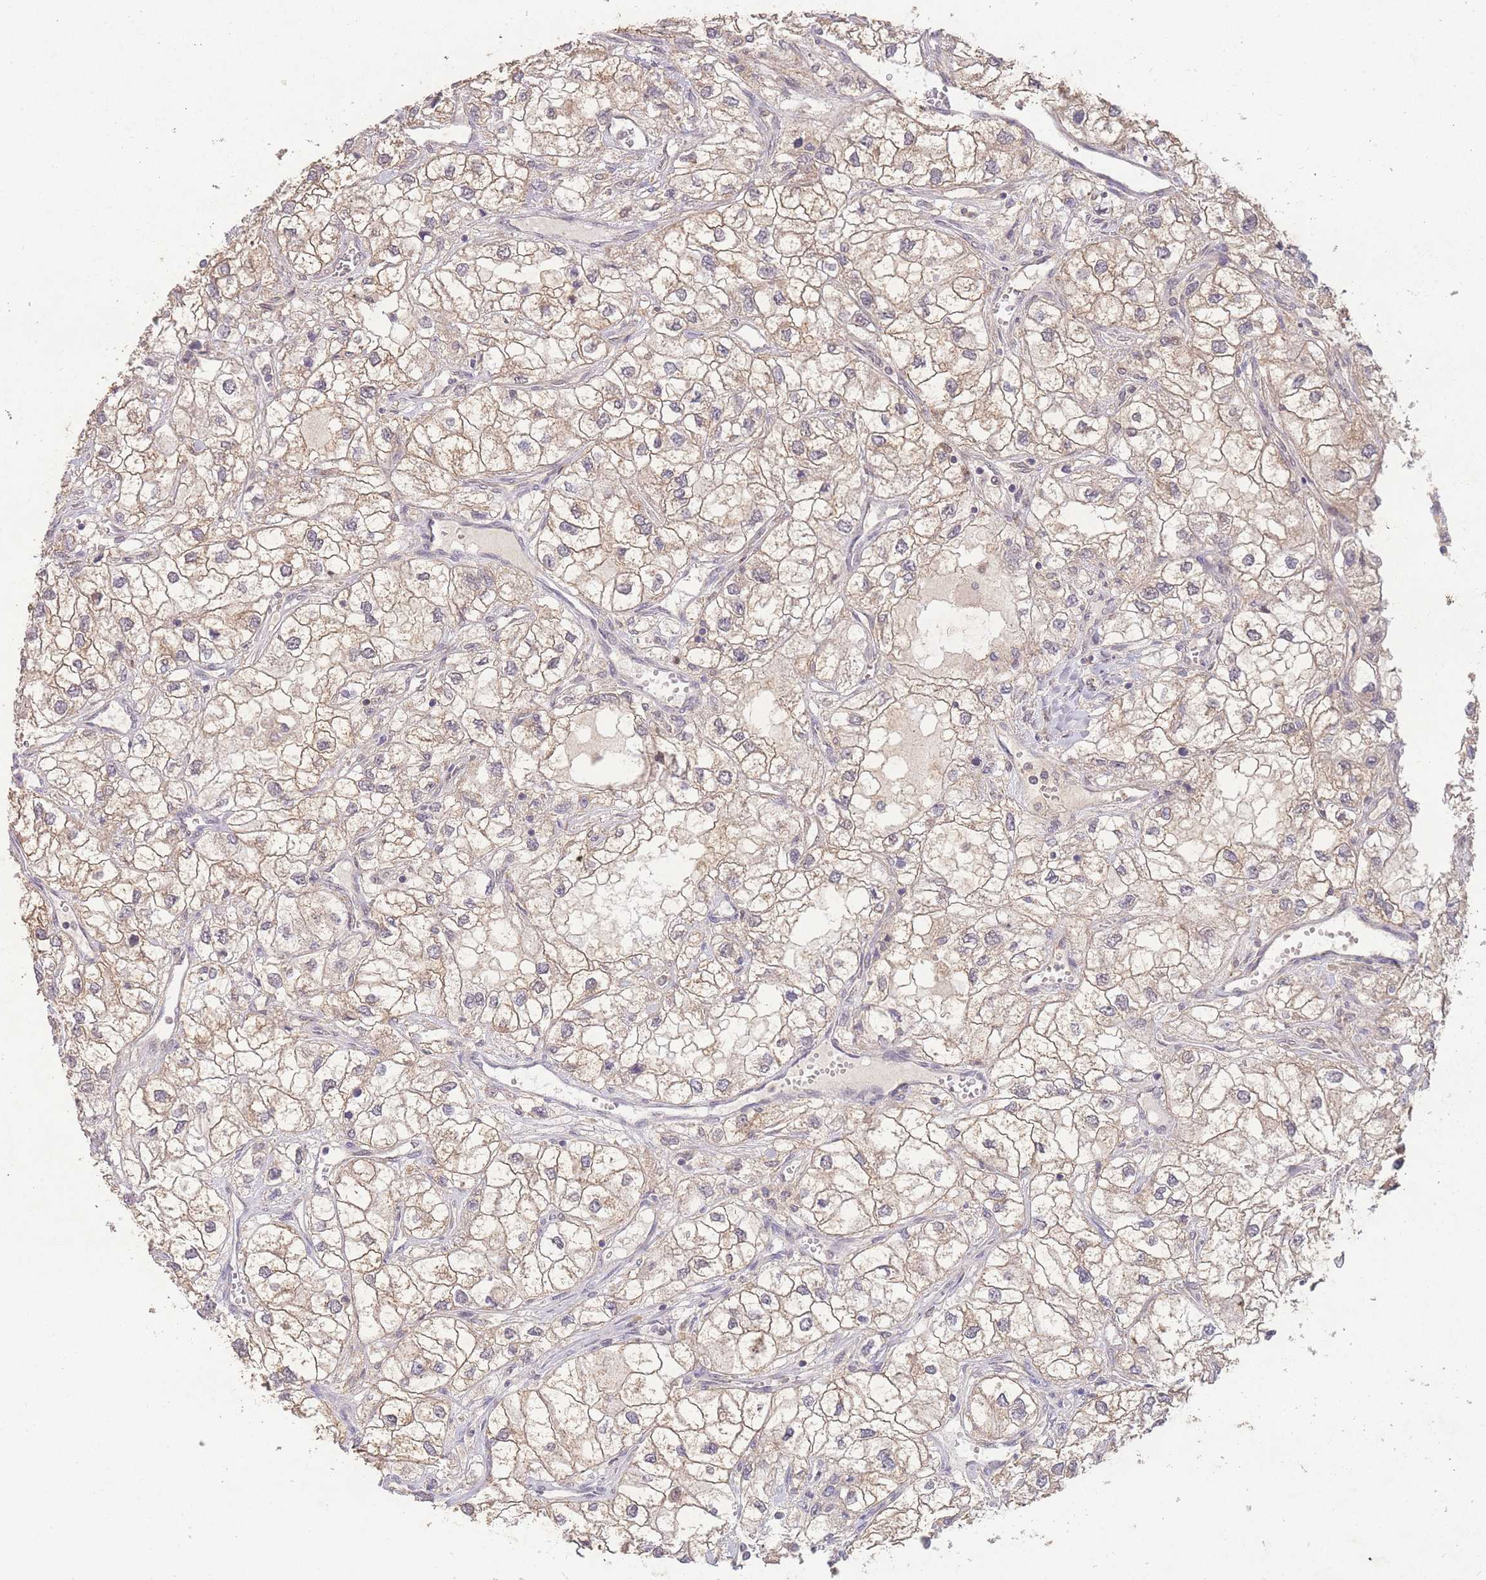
{"staining": {"intensity": "weak", "quantity": ">75%", "location": "cytoplasmic/membranous"}, "tissue": "renal cancer", "cell_type": "Tumor cells", "image_type": "cancer", "snomed": [{"axis": "morphology", "description": "Adenocarcinoma, NOS"}, {"axis": "topography", "description": "Kidney"}], "caption": "Immunohistochemistry (IHC) staining of renal adenocarcinoma, which shows low levels of weak cytoplasmic/membranous staining in about >75% of tumor cells indicating weak cytoplasmic/membranous protein expression. The staining was performed using DAB (brown) for protein detection and nuclei were counterstained in hematoxylin (blue).", "gene": "RNF144B", "patient": {"sex": "male", "age": 59}}